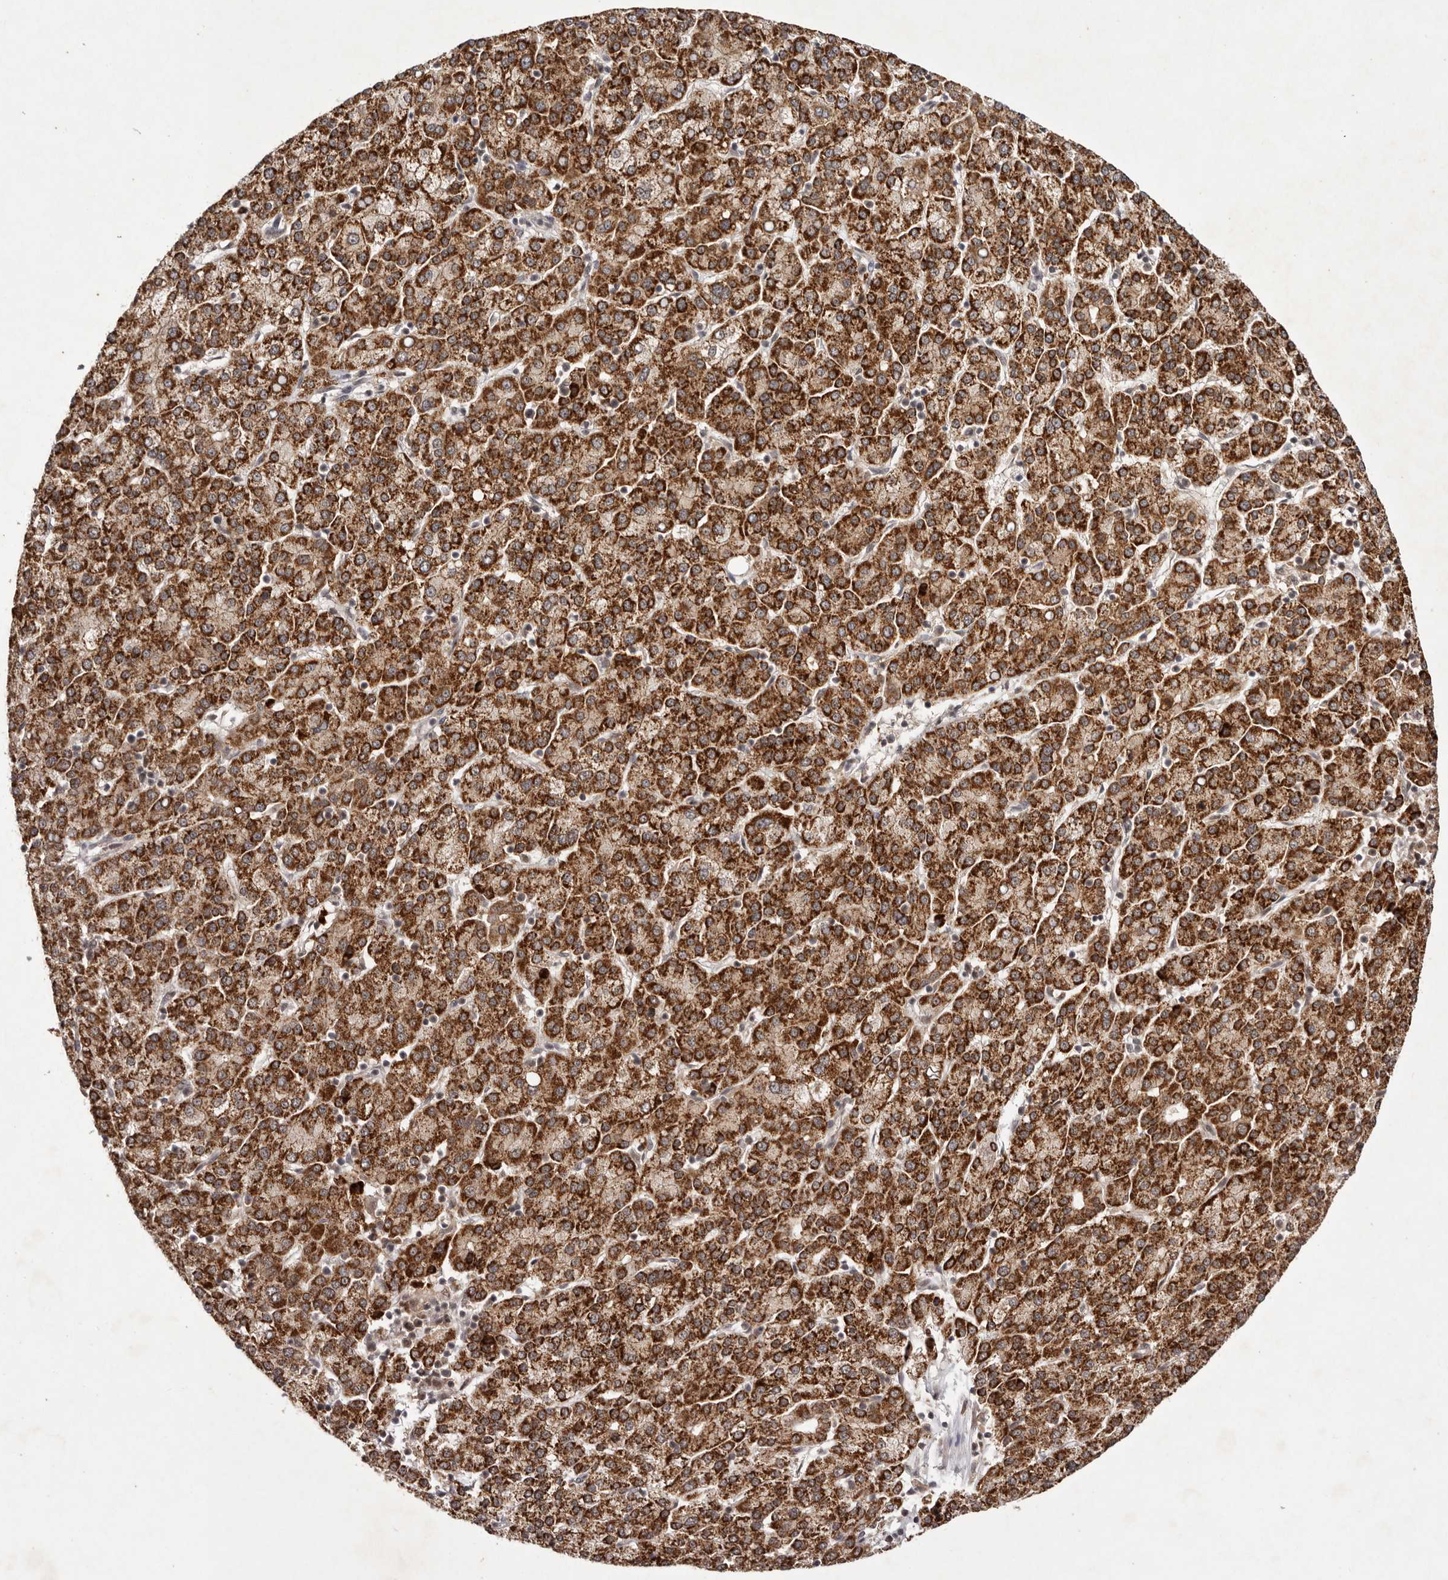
{"staining": {"intensity": "strong", "quantity": ">75%", "location": "cytoplasmic/membranous"}, "tissue": "liver cancer", "cell_type": "Tumor cells", "image_type": "cancer", "snomed": [{"axis": "morphology", "description": "Carcinoma, Hepatocellular, NOS"}, {"axis": "topography", "description": "Liver"}], "caption": "This image exhibits immunohistochemistry (IHC) staining of liver cancer (hepatocellular carcinoma), with high strong cytoplasmic/membranous expression in approximately >75% of tumor cells.", "gene": "BUD31", "patient": {"sex": "female", "age": 58}}